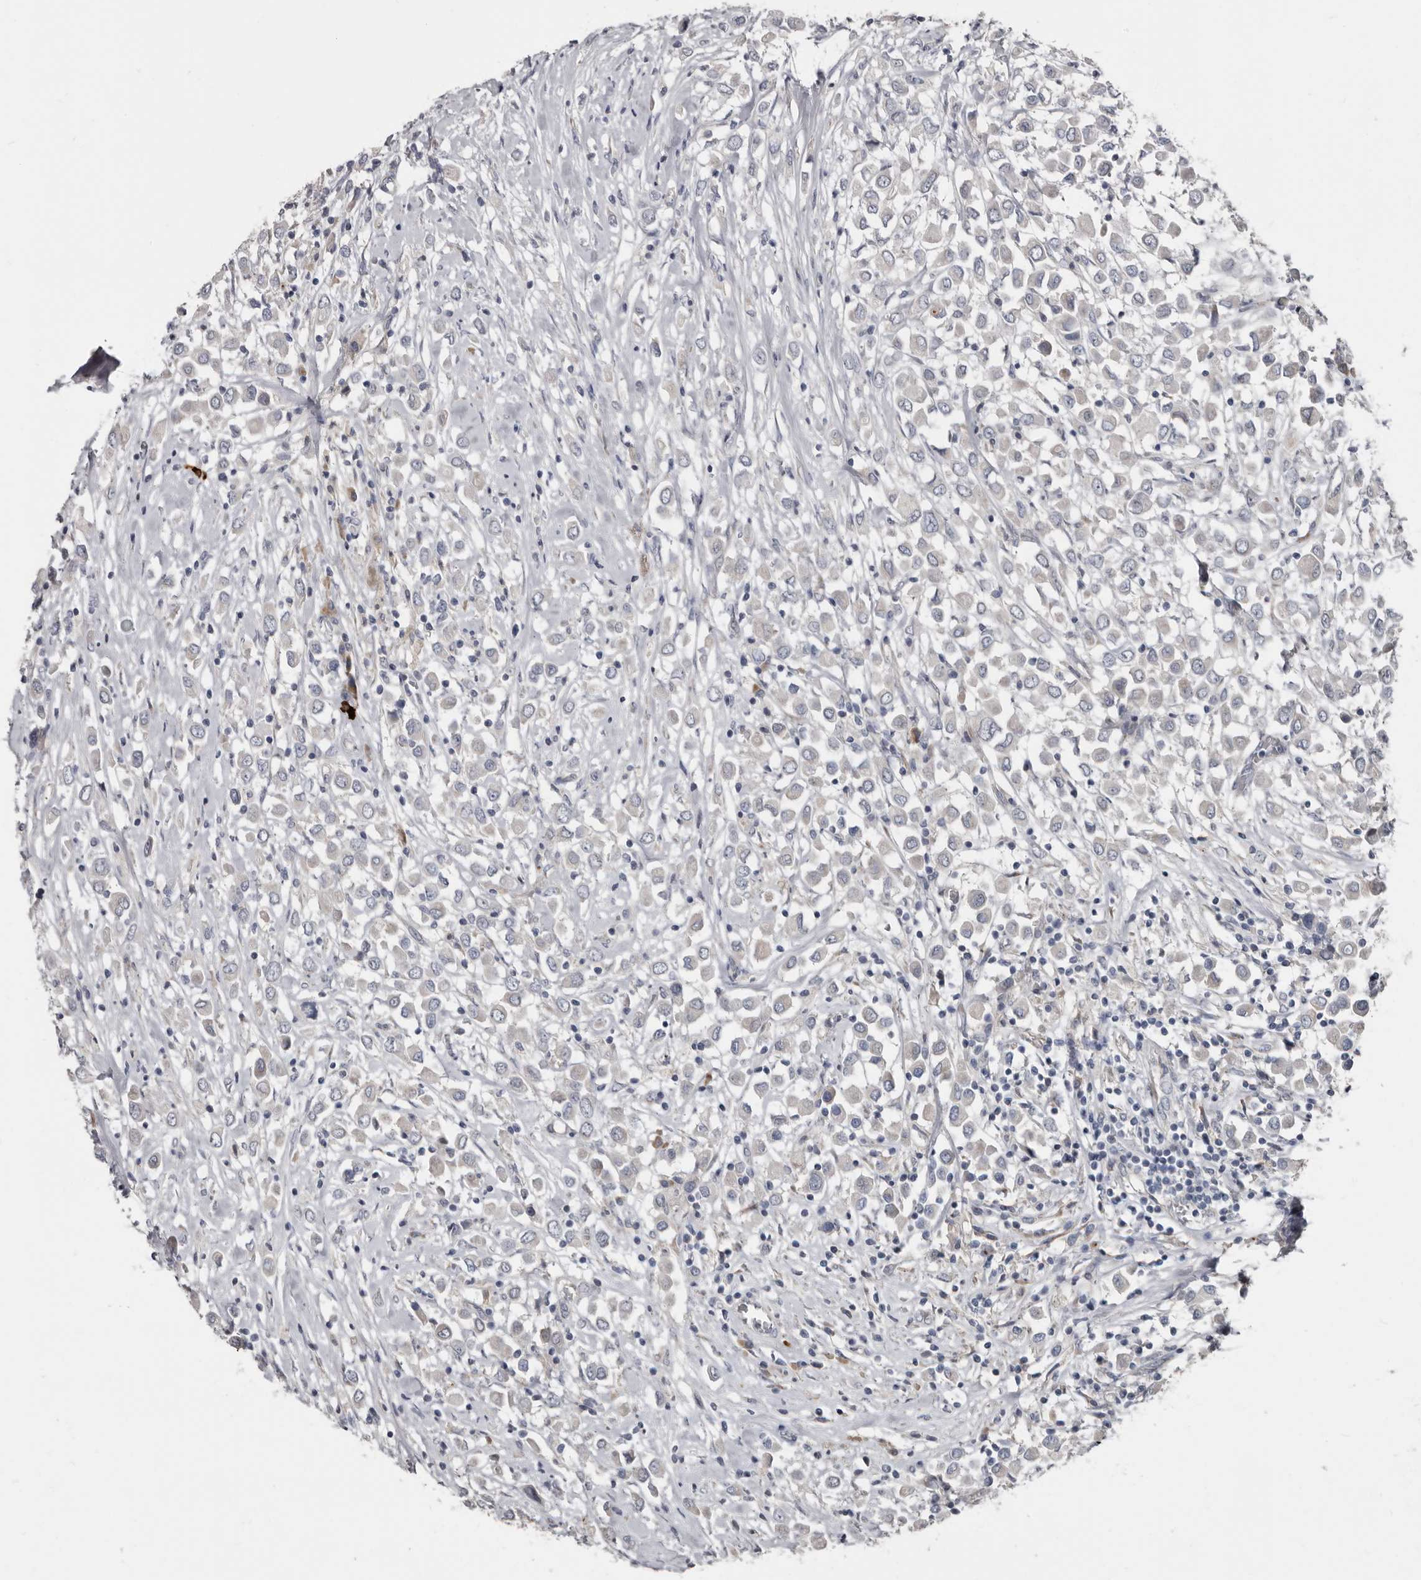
{"staining": {"intensity": "negative", "quantity": "none", "location": "none"}, "tissue": "breast cancer", "cell_type": "Tumor cells", "image_type": "cancer", "snomed": [{"axis": "morphology", "description": "Duct carcinoma"}, {"axis": "topography", "description": "Breast"}], "caption": "This is an immunohistochemistry (IHC) image of intraductal carcinoma (breast). There is no expression in tumor cells.", "gene": "ZNF114", "patient": {"sex": "female", "age": 61}}